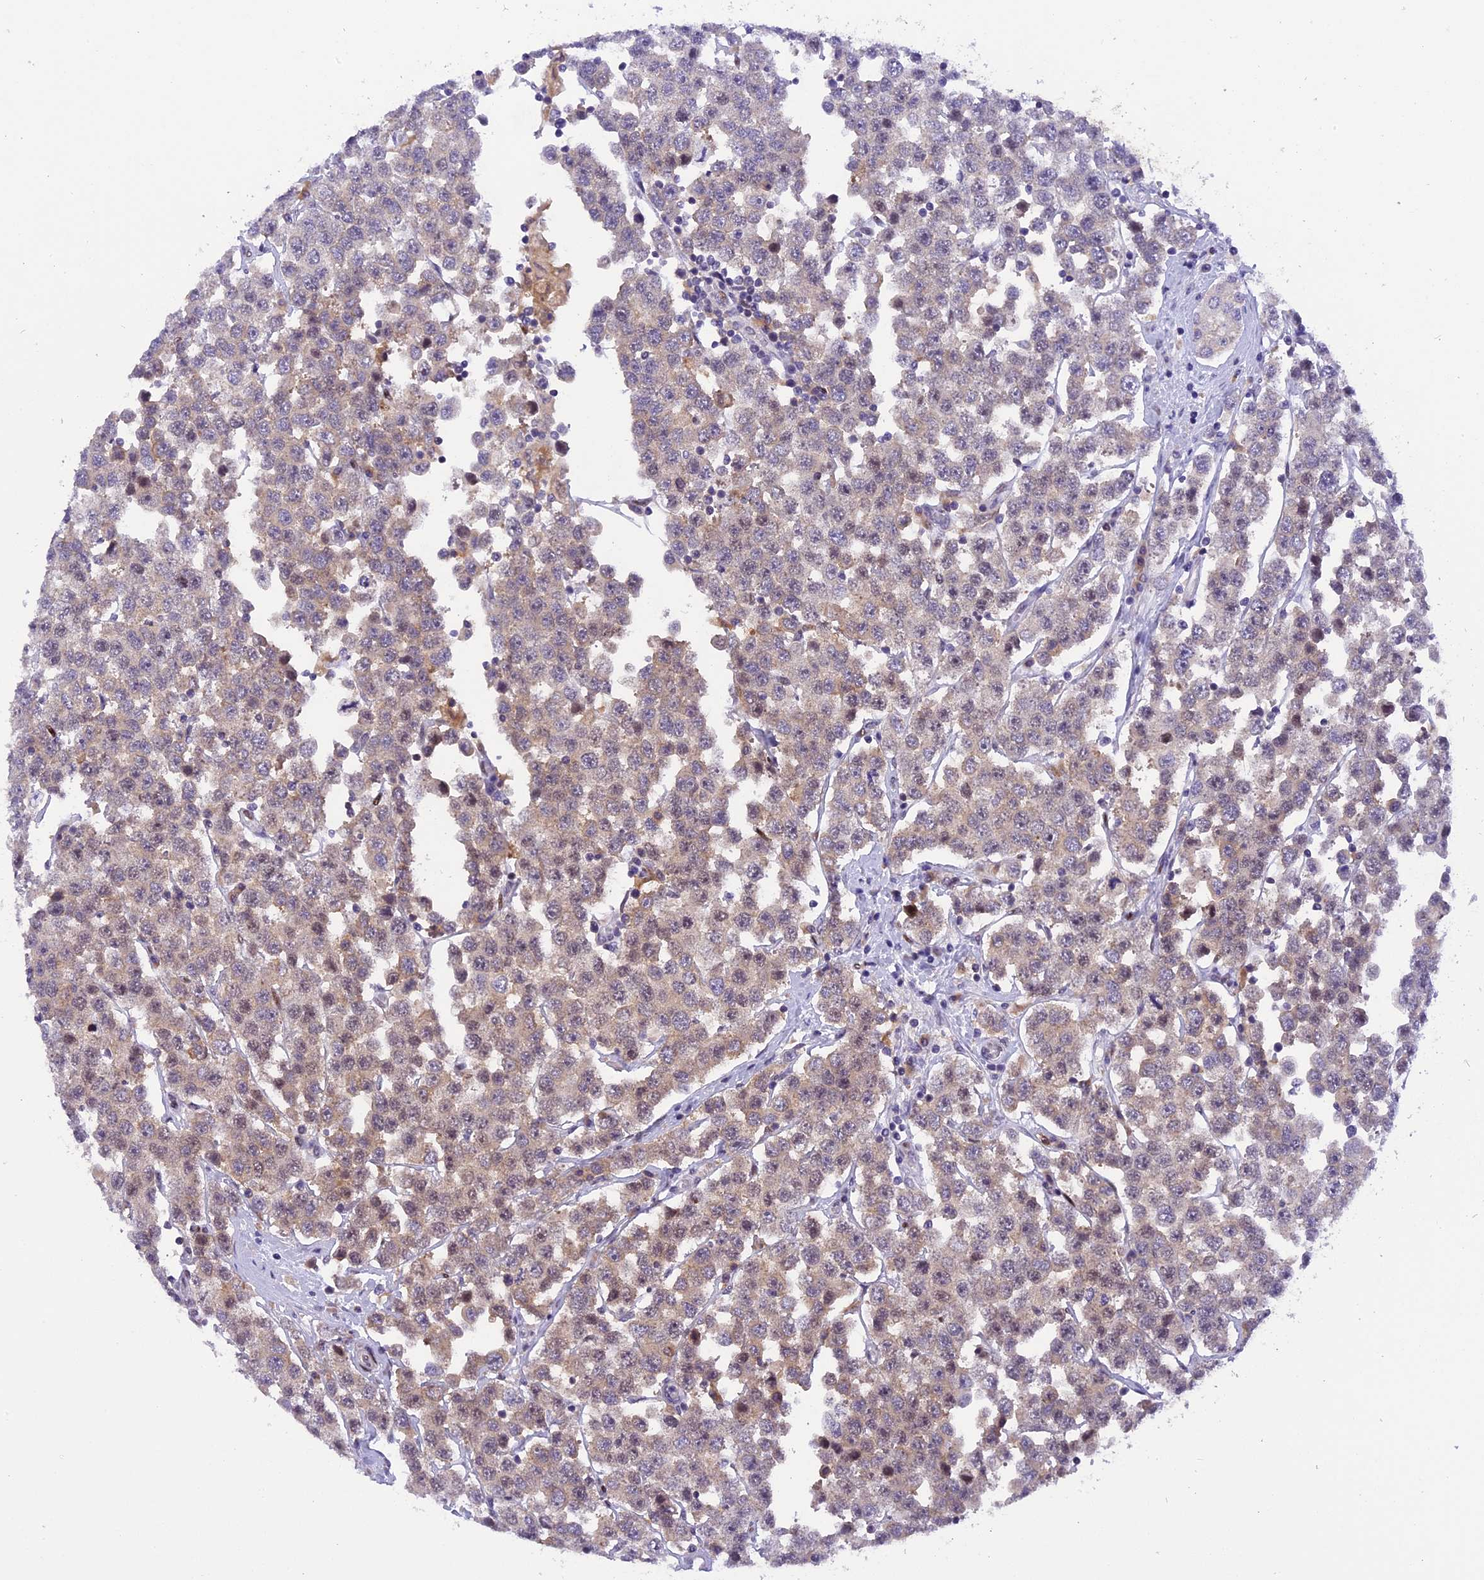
{"staining": {"intensity": "moderate", "quantity": "25%-75%", "location": "cytoplasmic/membranous,nuclear"}, "tissue": "testis cancer", "cell_type": "Tumor cells", "image_type": "cancer", "snomed": [{"axis": "morphology", "description": "Seminoma, NOS"}, {"axis": "topography", "description": "Testis"}], "caption": "The micrograph displays a brown stain indicating the presence of a protein in the cytoplasmic/membranous and nuclear of tumor cells in testis seminoma.", "gene": "RABGGTA", "patient": {"sex": "male", "age": 28}}